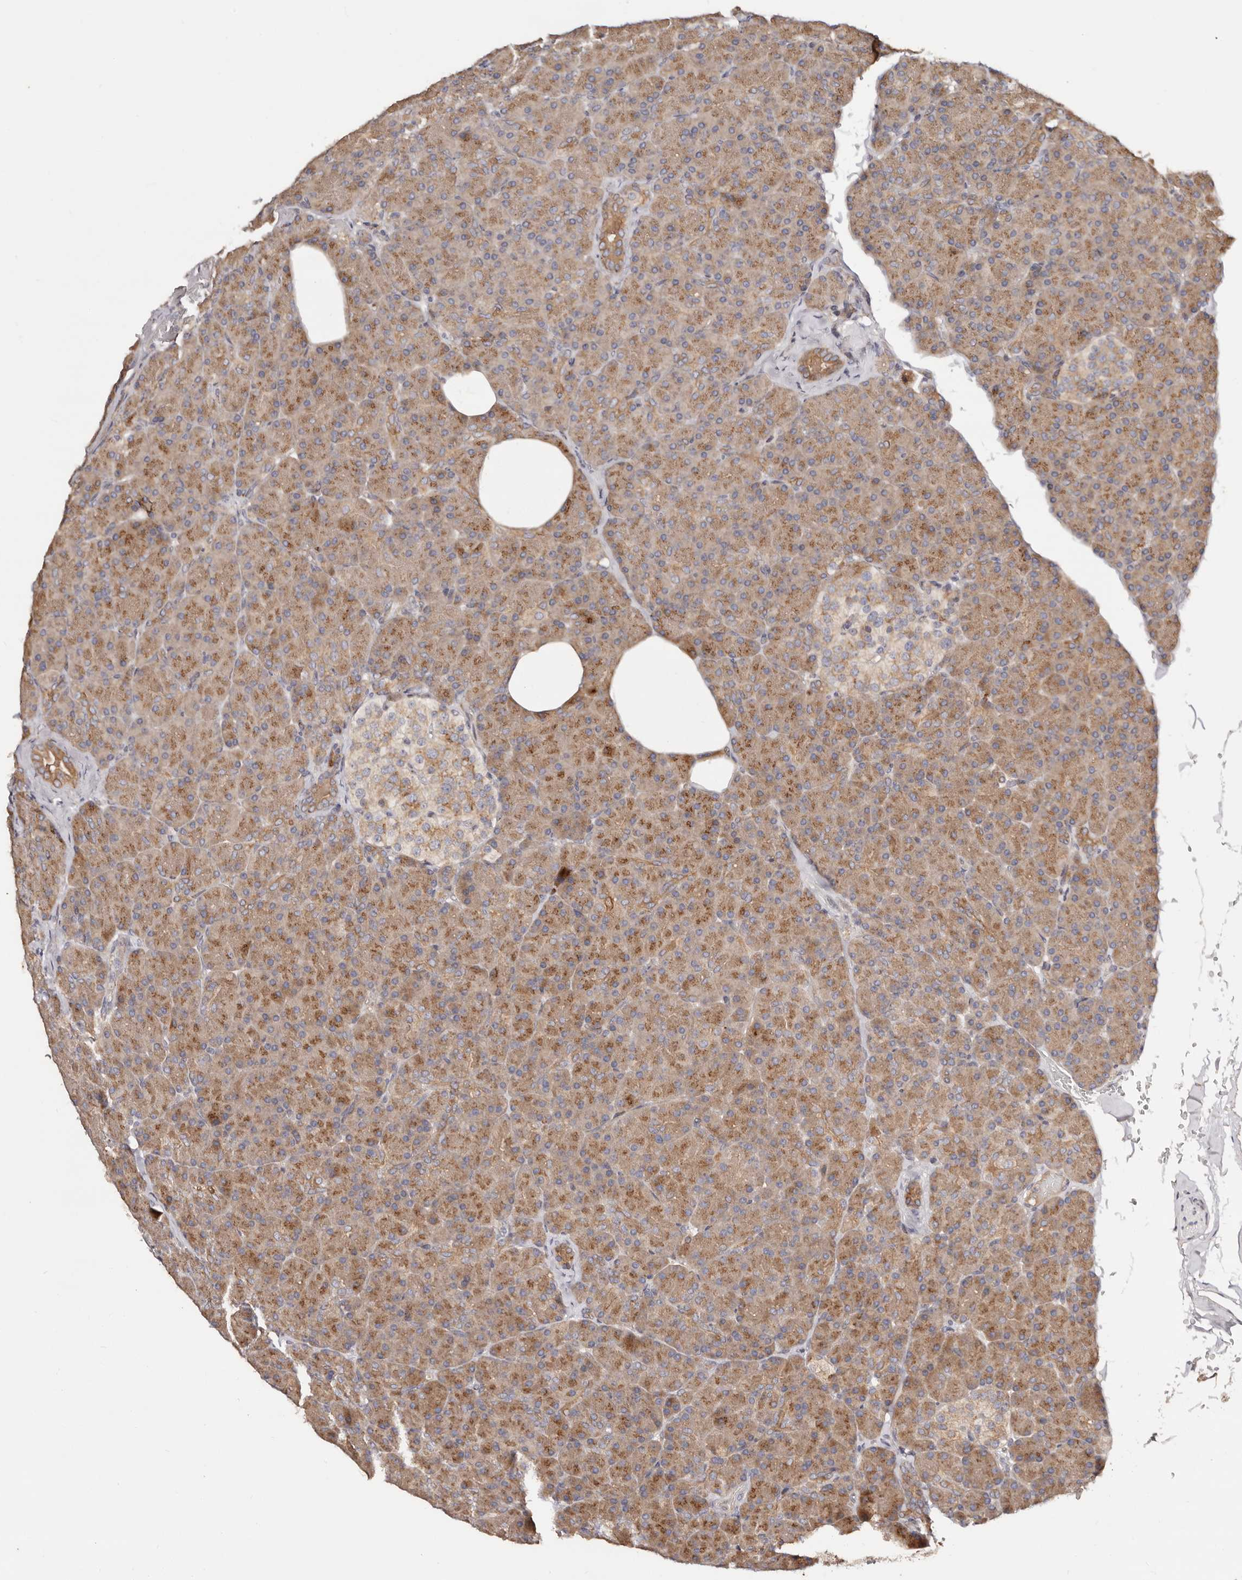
{"staining": {"intensity": "moderate", "quantity": ">75%", "location": "cytoplasmic/membranous"}, "tissue": "pancreas", "cell_type": "Exocrine glandular cells", "image_type": "normal", "snomed": [{"axis": "morphology", "description": "Normal tissue, NOS"}, {"axis": "topography", "description": "Pancreas"}], "caption": "Protein expression analysis of benign pancreas reveals moderate cytoplasmic/membranous expression in about >75% of exocrine glandular cells. The staining was performed using DAB to visualize the protein expression in brown, while the nuclei were stained in blue with hematoxylin (Magnification: 20x).", "gene": "DACT2", "patient": {"sex": "female", "age": 43}}